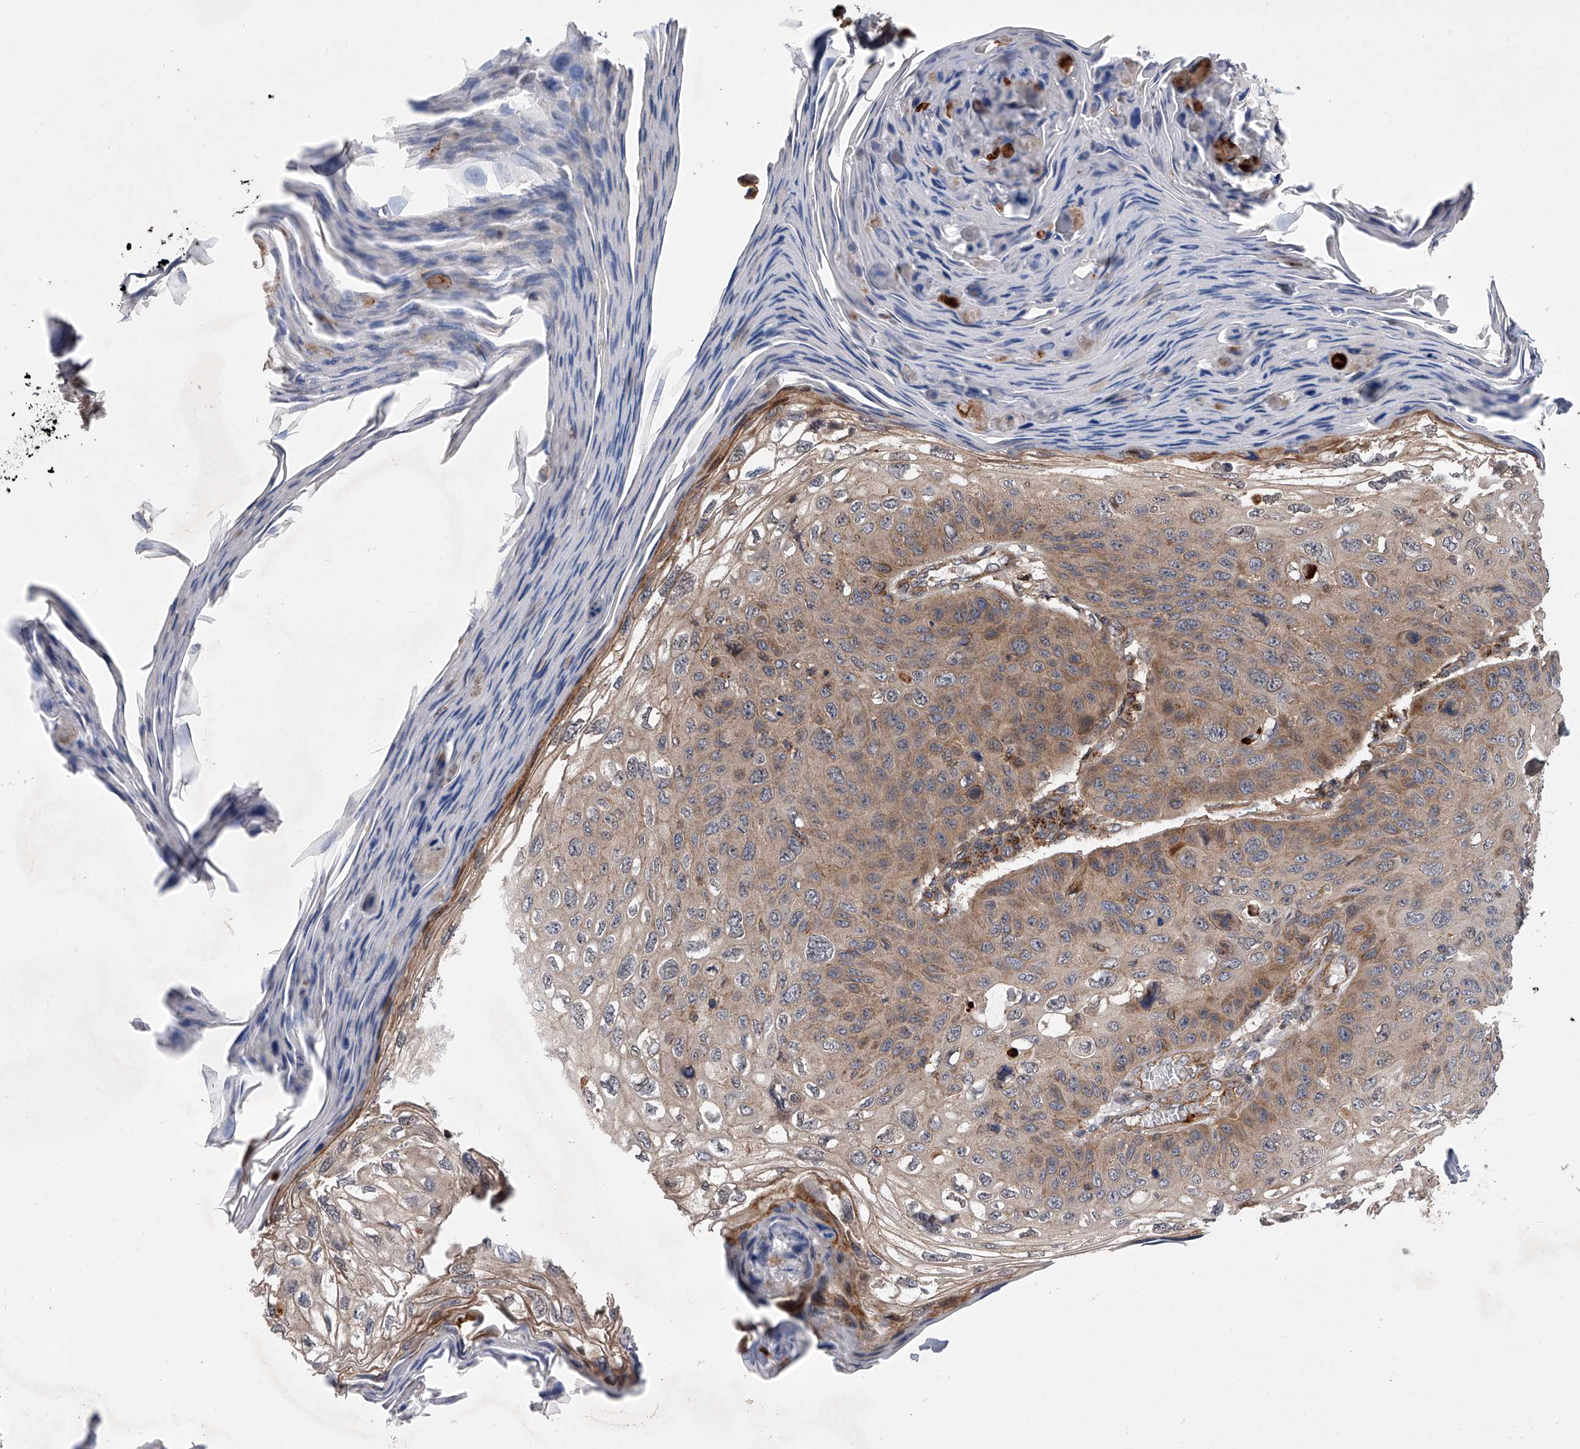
{"staining": {"intensity": "weak", "quantity": ">75%", "location": "cytoplasmic/membranous"}, "tissue": "skin cancer", "cell_type": "Tumor cells", "image_type": "cancer", "snomed": [{"axis": "morphology", "description": "Squamous cell carcinoma, NOS"}, {"axis": "topography", "description": "Skin"}], "caption": "Immunohistochemistry (DAB (3,3'-diaminobenzidine)) staining of skin cancer exhibits weak cytoplasmic/membranous protein staining in approximately >75% of tumor cells.", "gene": "USP47", "patient": {"sex": "female", "age": 90}}